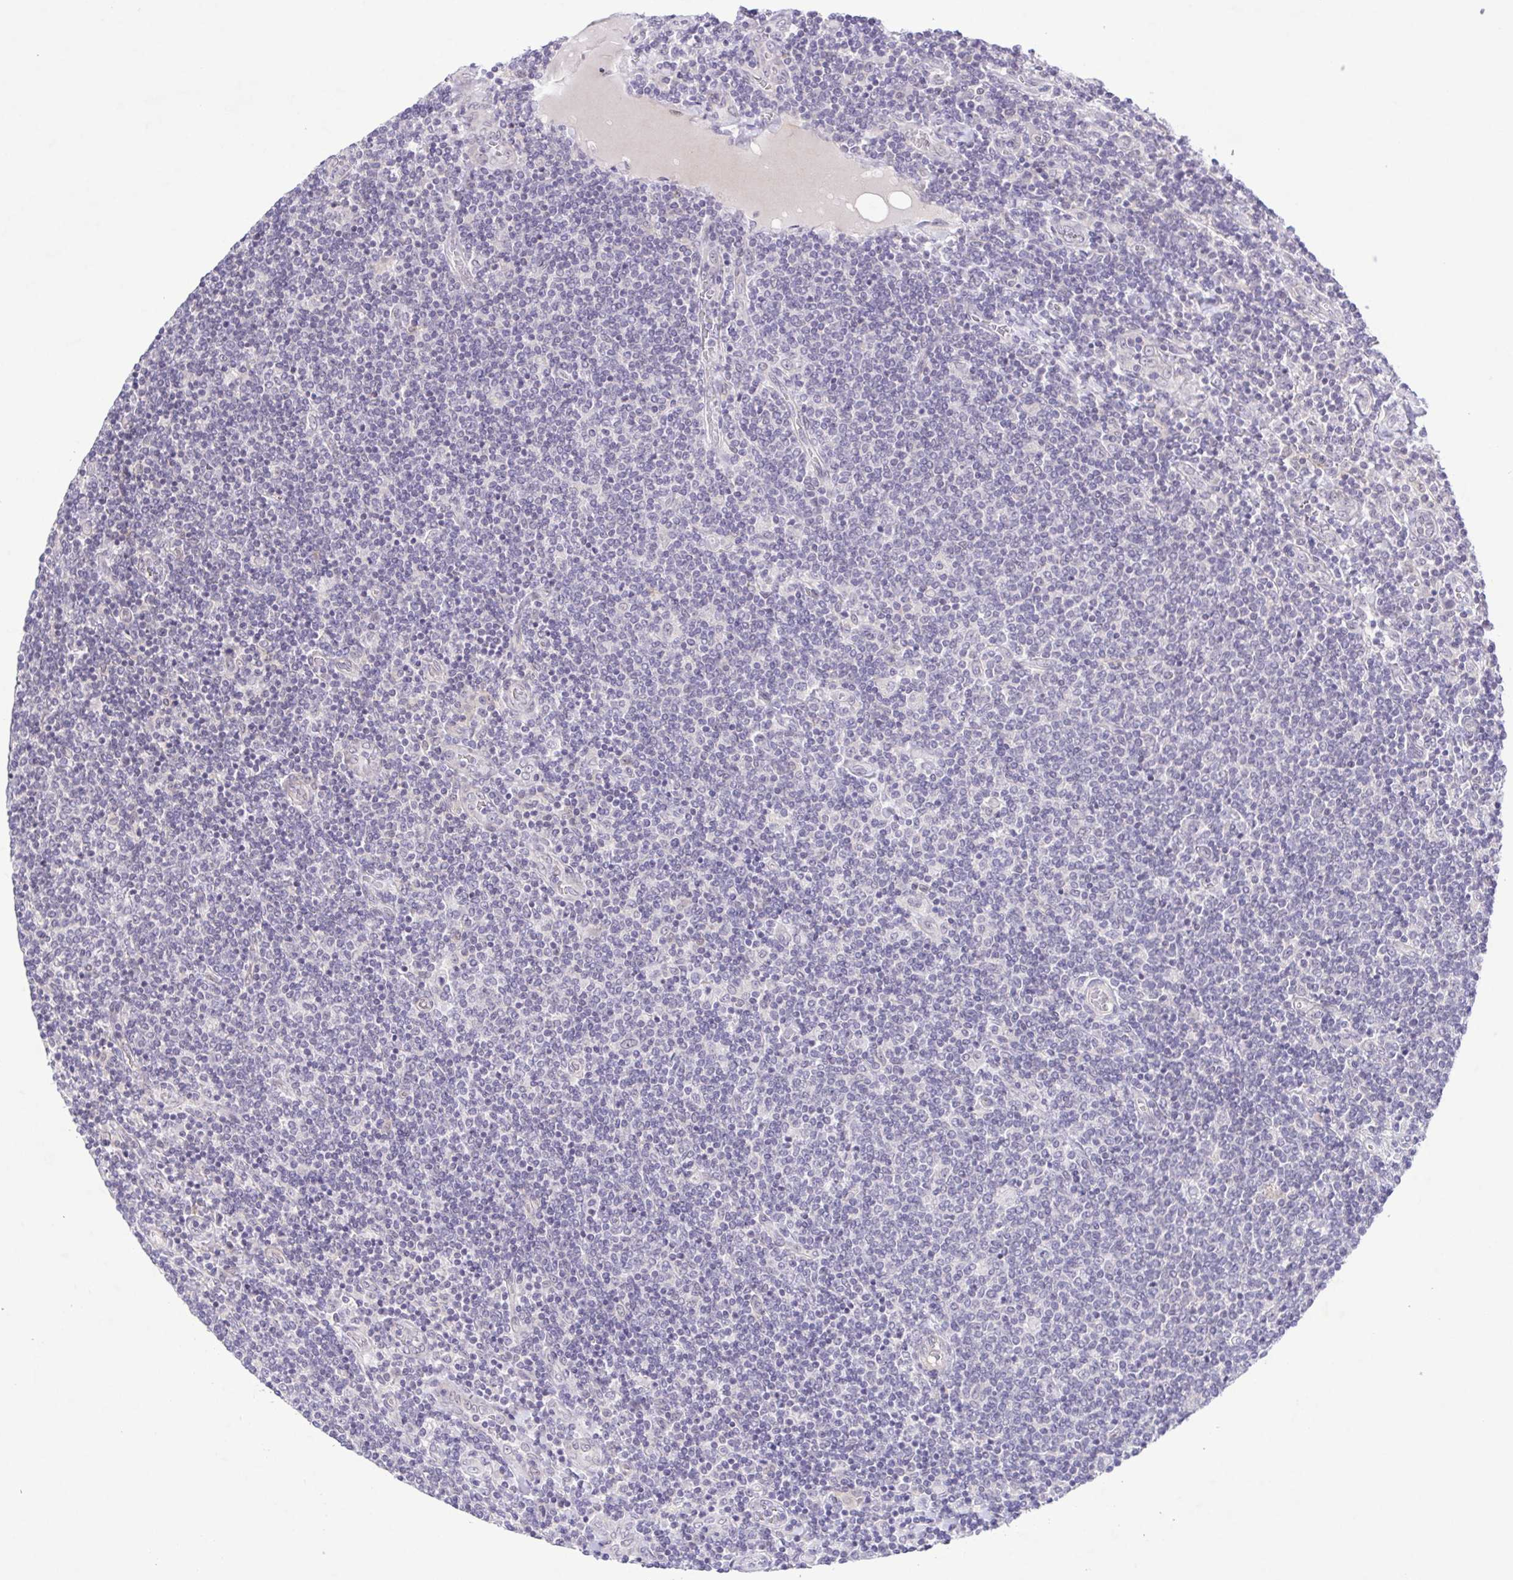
{"staining": {"intensity": "negative", "quantity": "none", "location": "none"}, "tissue": "lymphoma", "cell_type": "Tumor cells", "image_type": "cancer", "snomed": [{"axis": "morphology", "description": "Malignant lymphoma, non-Hodgkin's type, Low grade"}, {"axis": "topography", "description": "Lymph node"}], "caption": "Protein analysis of low-grade malignant lymphoma, non-Hodgkin's type displays no significant expression in tumor cells.", "gene": "IL1RN", "patient": {"sex": "male", "age": 52}}